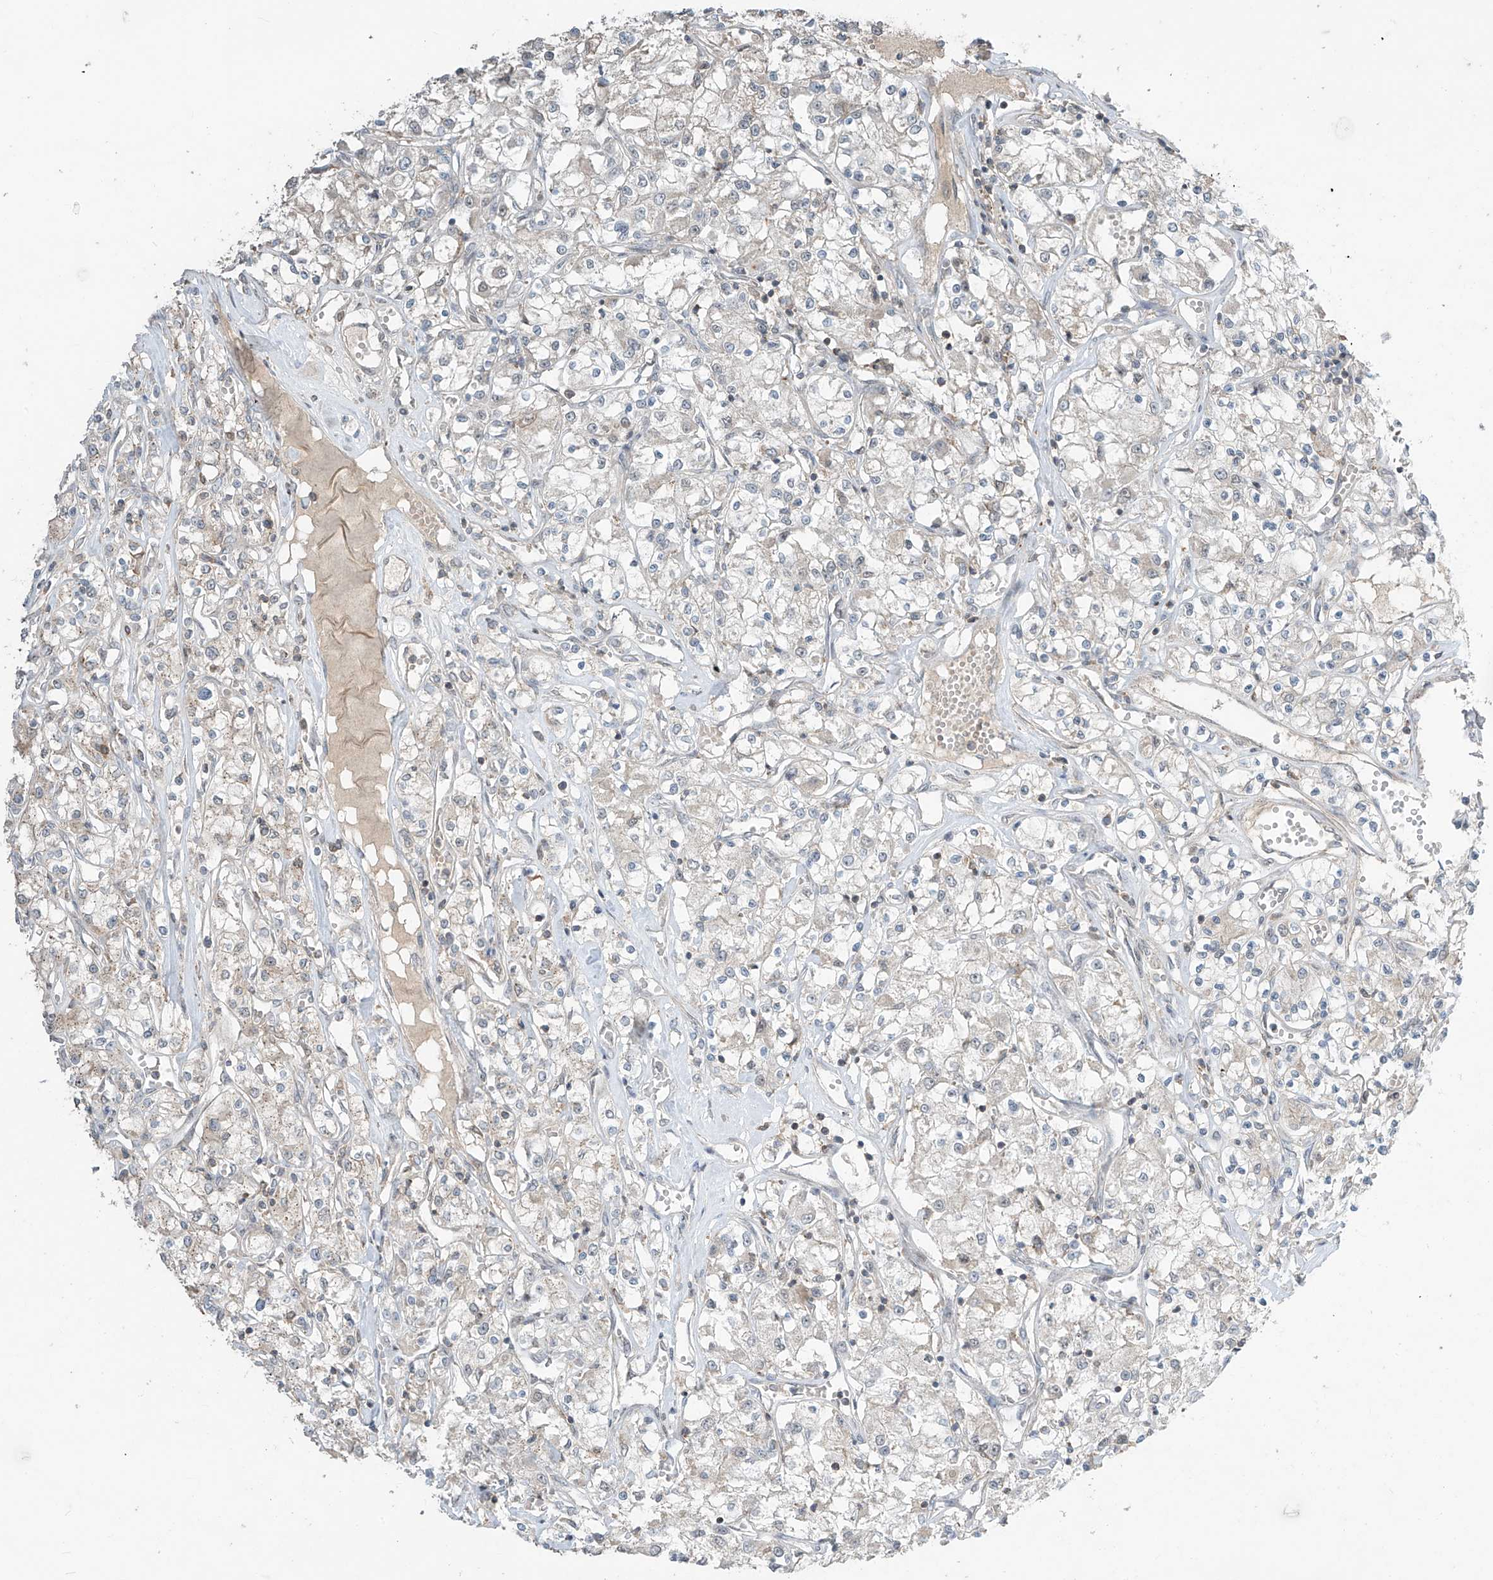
{"staining": {"intensity": "negative", "quantity": "none", "location": "none"}, "tissue": "renal cancer", "cell_type": "Tumor cells", "image_type": "cancer", "snomed": [{"axis": "morphology", "description": "Adenocarcinoma, NOS"}, {"axis": "topography", "description": "Kidney"}], "caption": "IHC of adenocarcinoma (renal) reveals no staining in tumor cells.", "gene": "PARVG", "patient": {"sex": "female", "age": 59}}